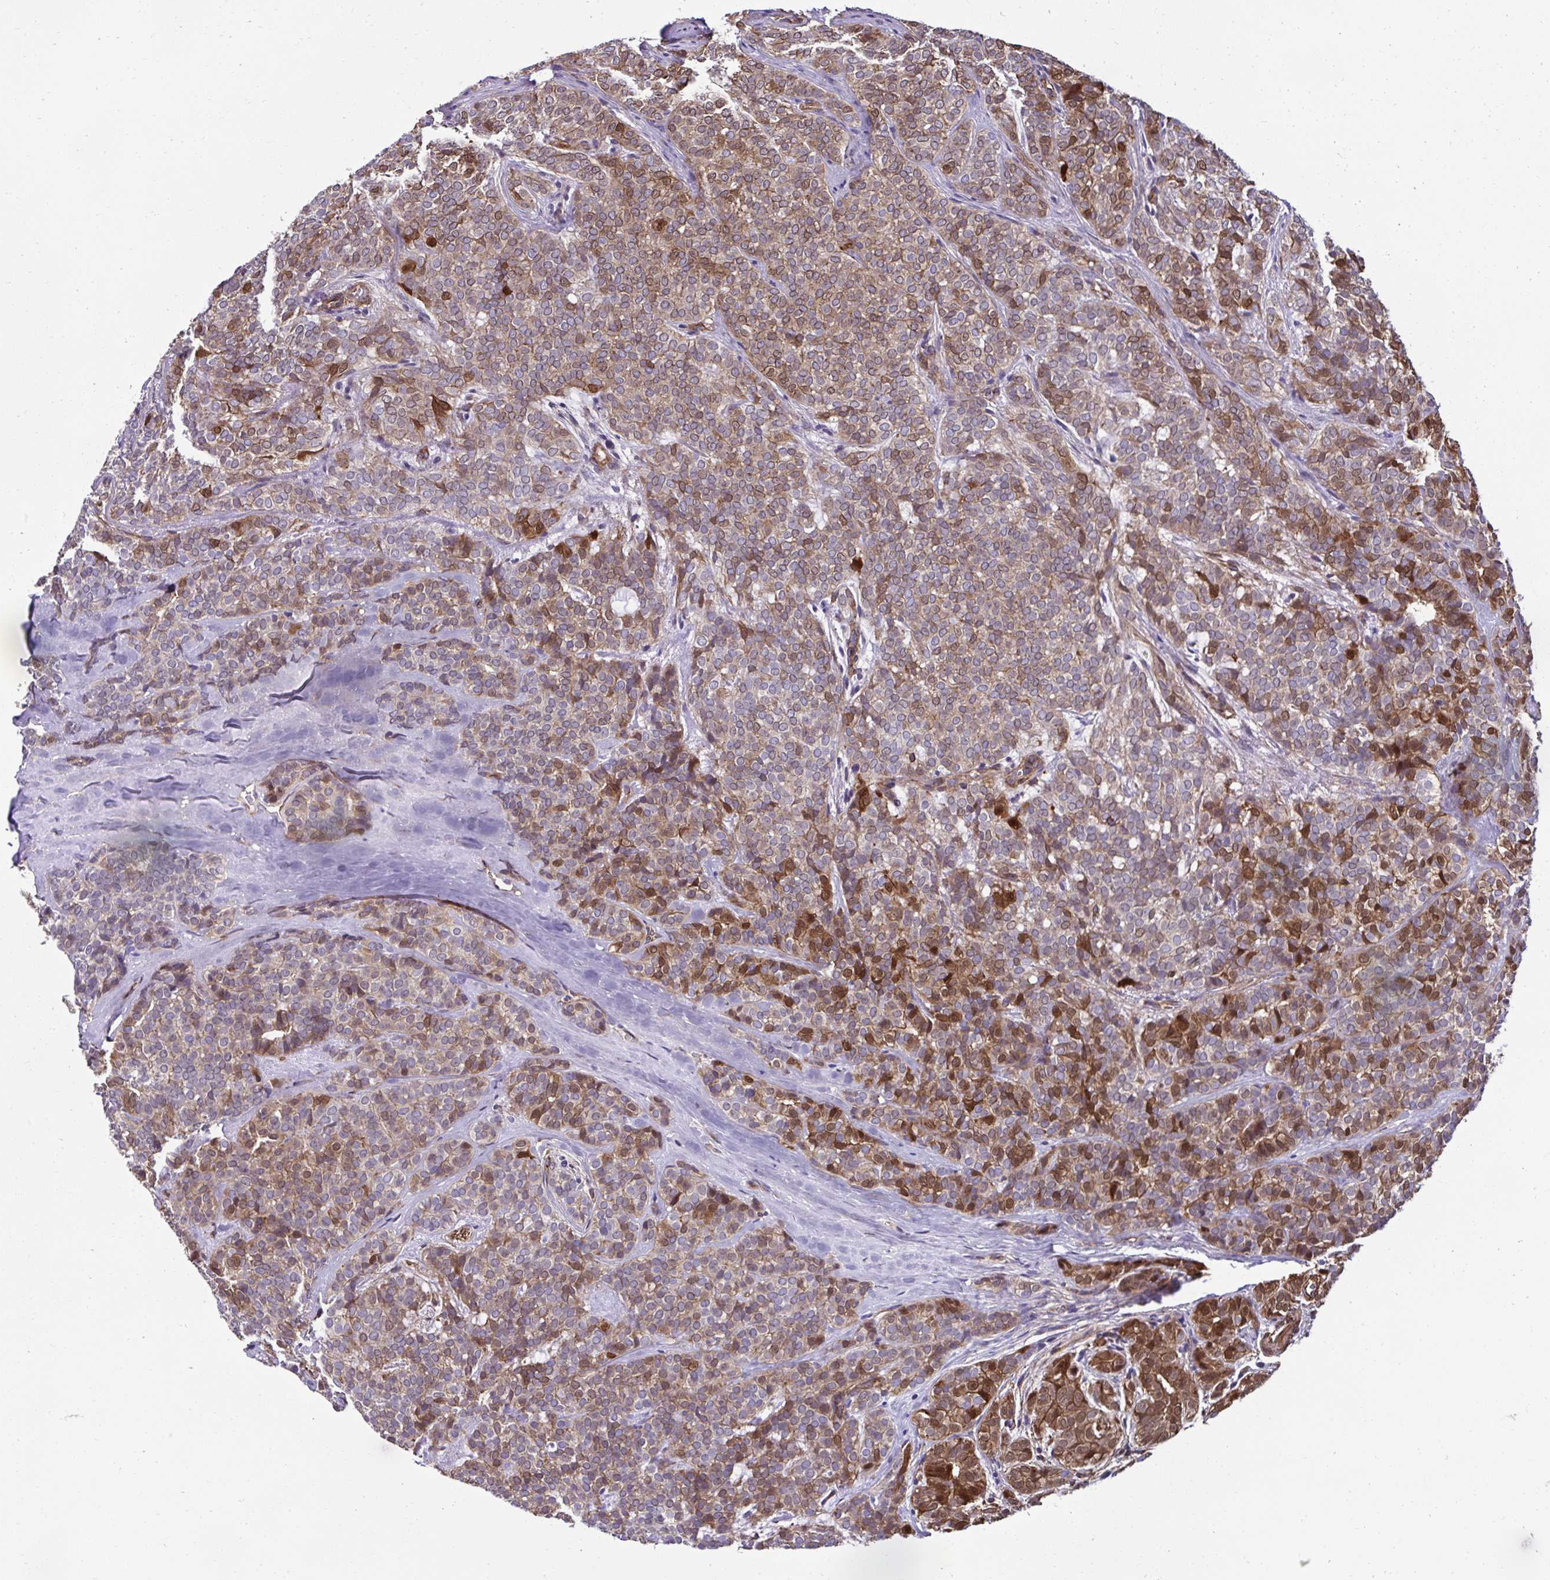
{"staining": {"intensity": "moderate", "quantity": ">75%", "location": "cytoplasmic/membranous,nuclear"}, "tissue": "head and neck cancer", "cell_type": "Tumor cells", "image_type": "cancer", "snomed": [{"axis": "morphology", "description": "Normal tissue, NOS"}, {"axis": "morphology", "description": "Adenocarcinoma, NOS"}, {"axis": "topography", "description": "Oral tissue"}, {"axis": "topography", "description": "Head-Neck"}], "caption": "Head and neck cancer (adenocarcinoma) tissue reveals moderate cytoplasmic/membranous and nuclear staining in approximately >75% of tumor cells", "gene": "TRIM52", "patient": {"sex": "female", "age": 57}}